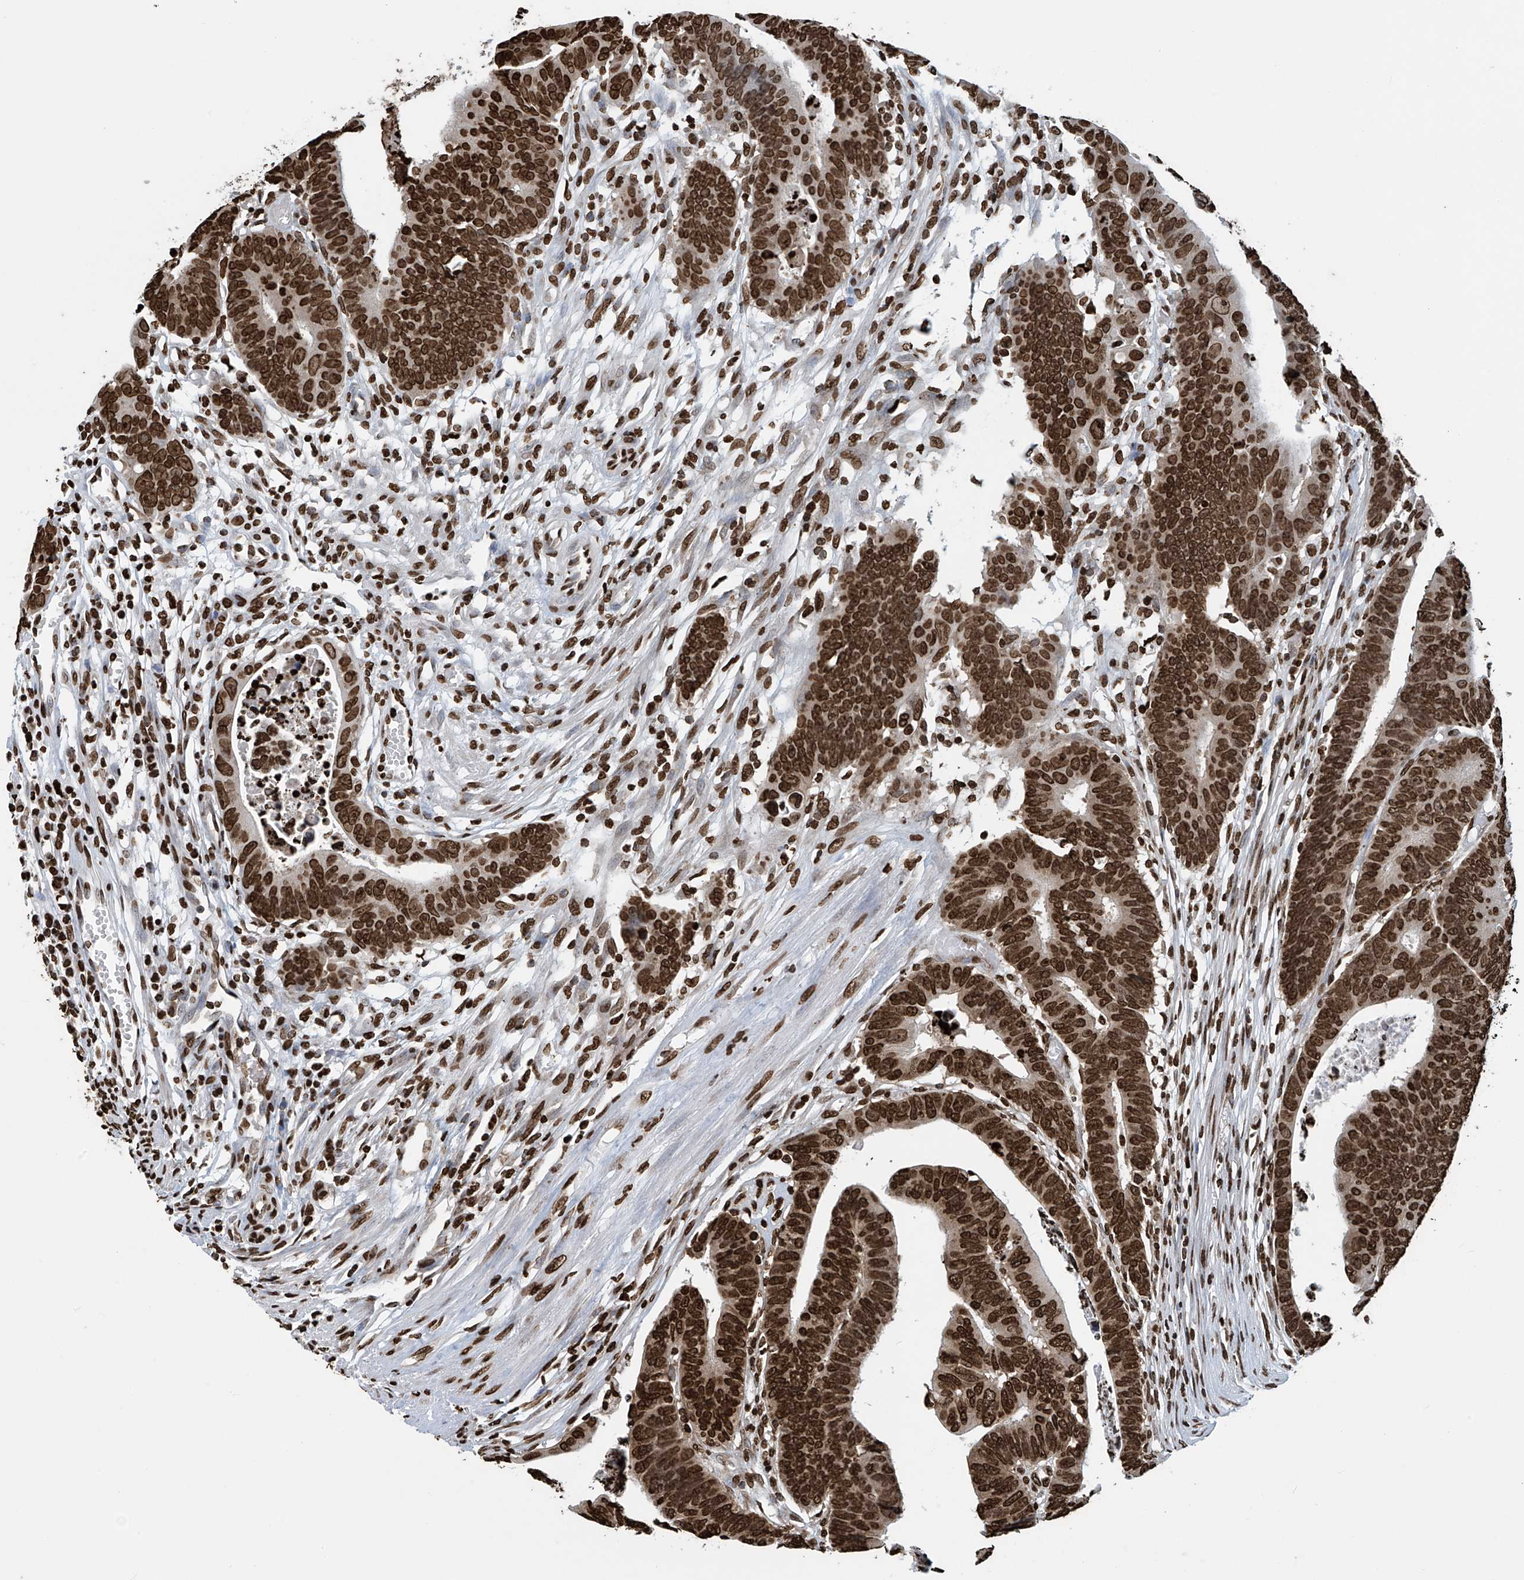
{"staining": {"intensity": "strong", "quantity": ">75%", "location": "nuclear"}, "tissue": "colorectal cancer", "cell_type": "Tumor cells", "image_type": "cancer", "snomed": [{"axis": "morphology", "description": "Adenocarcinoma, NOS"}, {"axis": "topography", "description": "Rectum"}], "caption": "A high-resolution photomicrograph shows immunohistochemistry (IHC) staining of colorectal cancer, which reveals strong nuclear positivity in approximately >75% of tumor cells.", "gene": "DPPA2", "patient": {"sex": "female", "age": 65}}